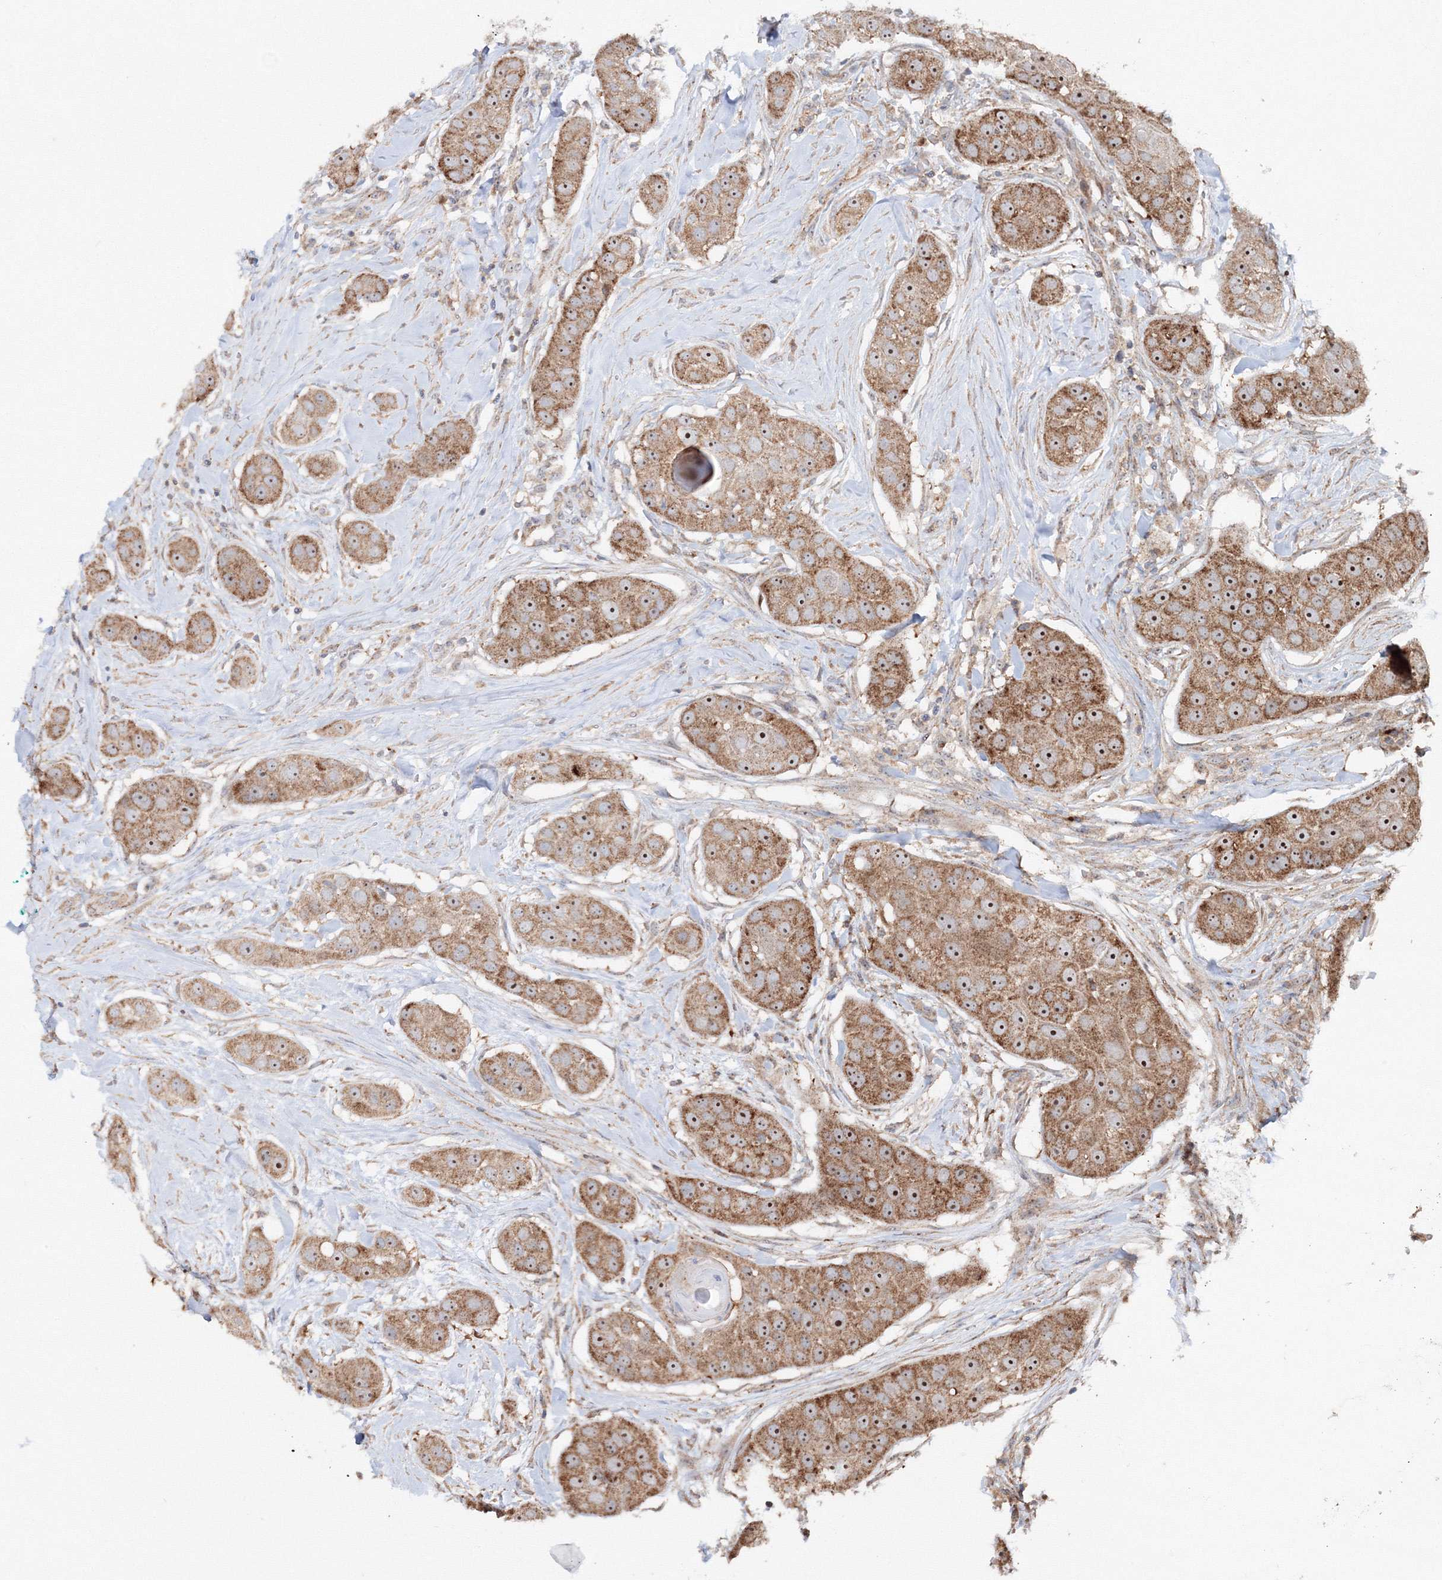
{"staining": {"intensity": "strong", "quantity": ">75%", "location": "cytoplasmic/membranous,nuclear"}, "tissue": "head and neck cancer", "cell_type": "Tumor cells", "image_type": "cancer", "snomed": [{"axis": "morphology", "description": "Normal tissue, NOS"}, {"axis": "morphology", "description": "Squamous cell carcinoma, NOS"}, {"axis": "topography", "description": "Skeletal muscle"}, {"axis": "topography", "description": "Head-Neck"}], "caption": "Brown immunohistochemical staining in human squamous cell carcinoma (head and neck) exhibits strong cytoplasmic/membranous and nuclear positivity in about >75% of tumor cells.", "gene": "PEX13", "patient": {"sex": "male", "age": 51}}